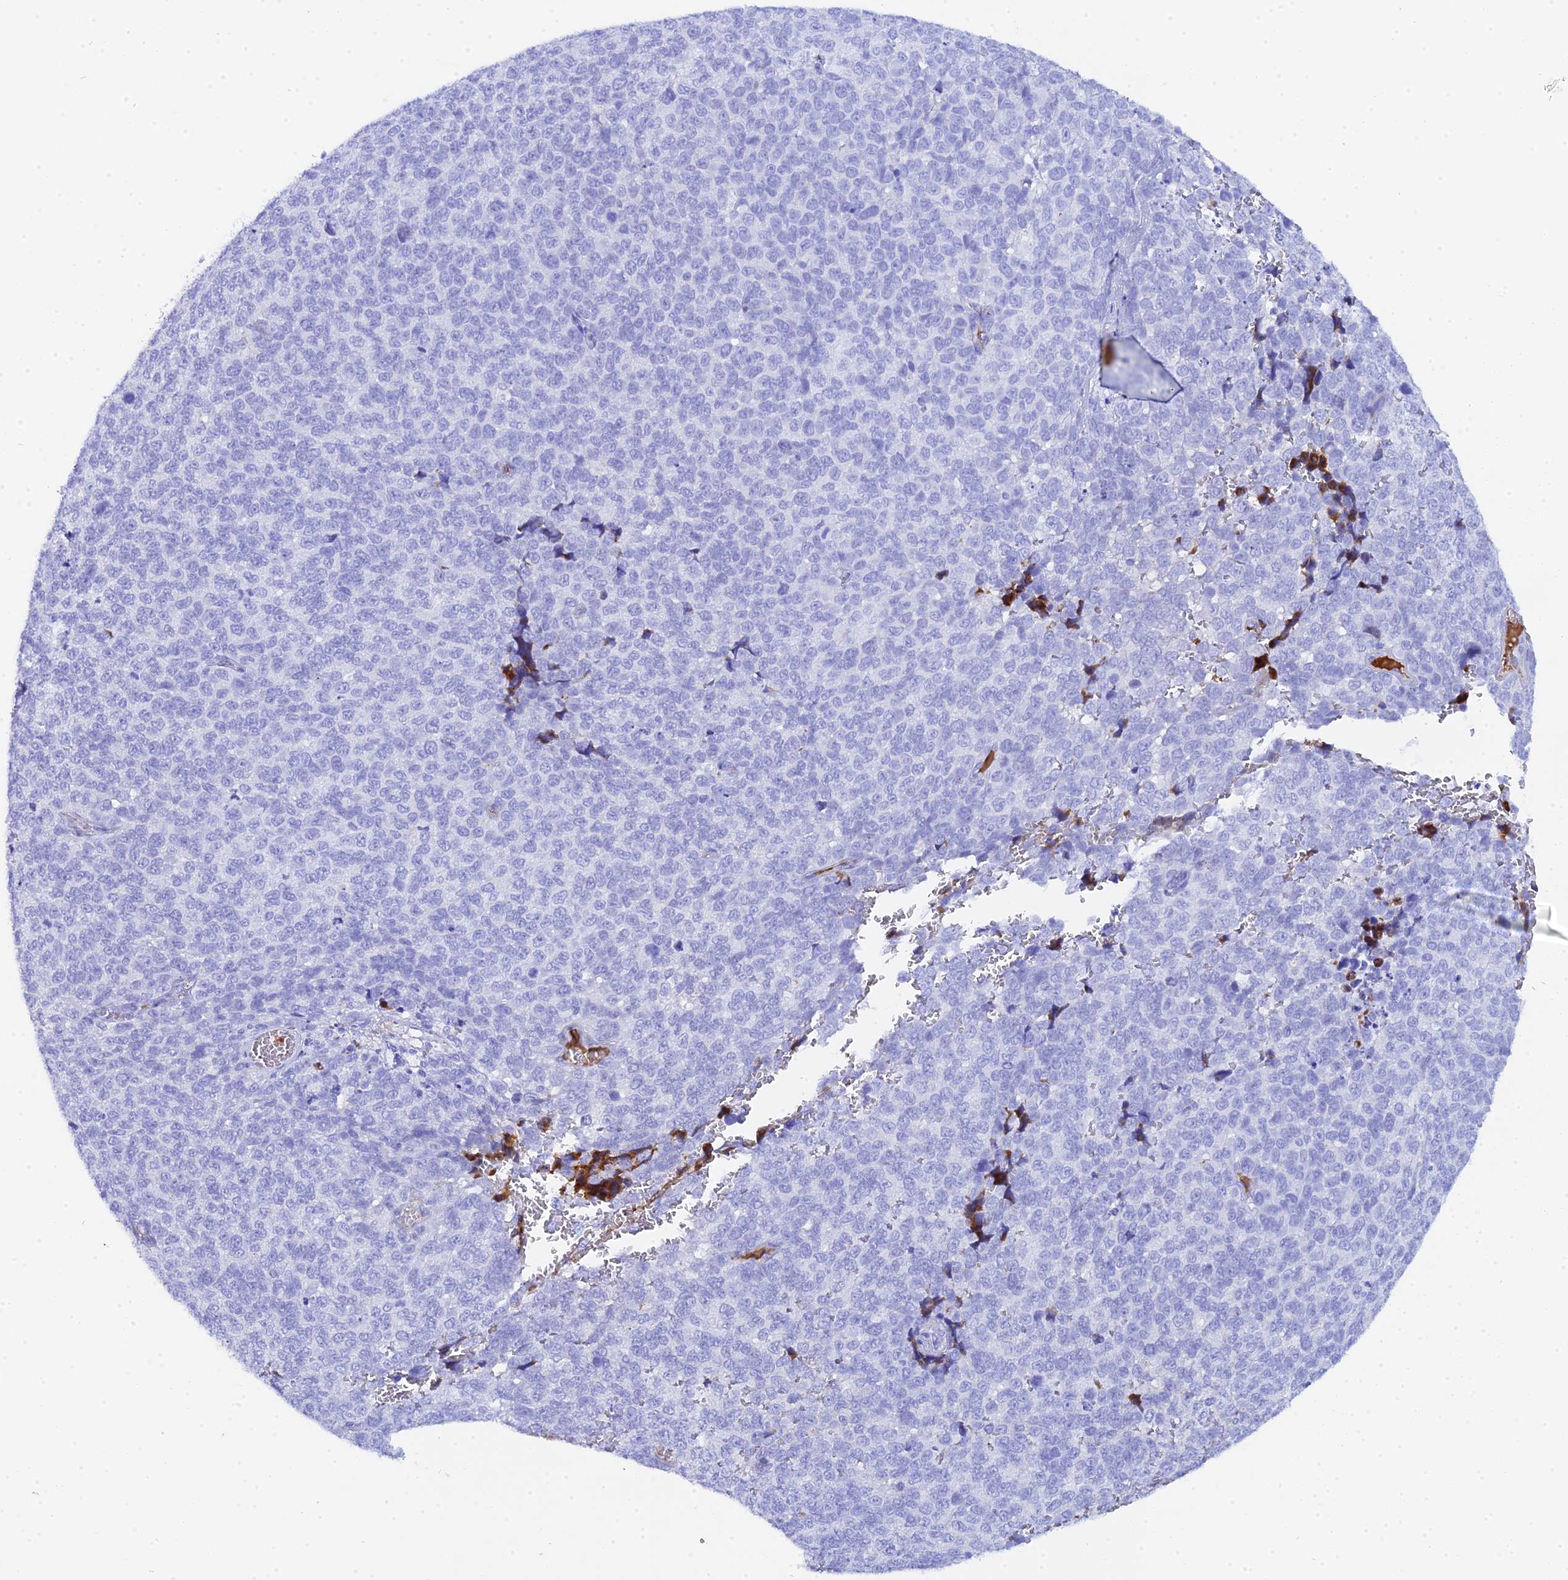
{"staining": {"intensity": "negative", "quantity": "none", "location": "none"}, "tissue": "melanoma", "cell_type": "Tumor cells", "image_type": "cancer", "snomed": [{"axis": "morphology", "description": "Malignant melanoma, NOS"}, {"axis": "topography", "description": "Nose, NOS"}], "caption": "Melanoma was stained to show a protein in brown. There is no significant expression in tumor cells.", "gene": "CELA3A", "patient": {"sex": "female", "age": 48}}